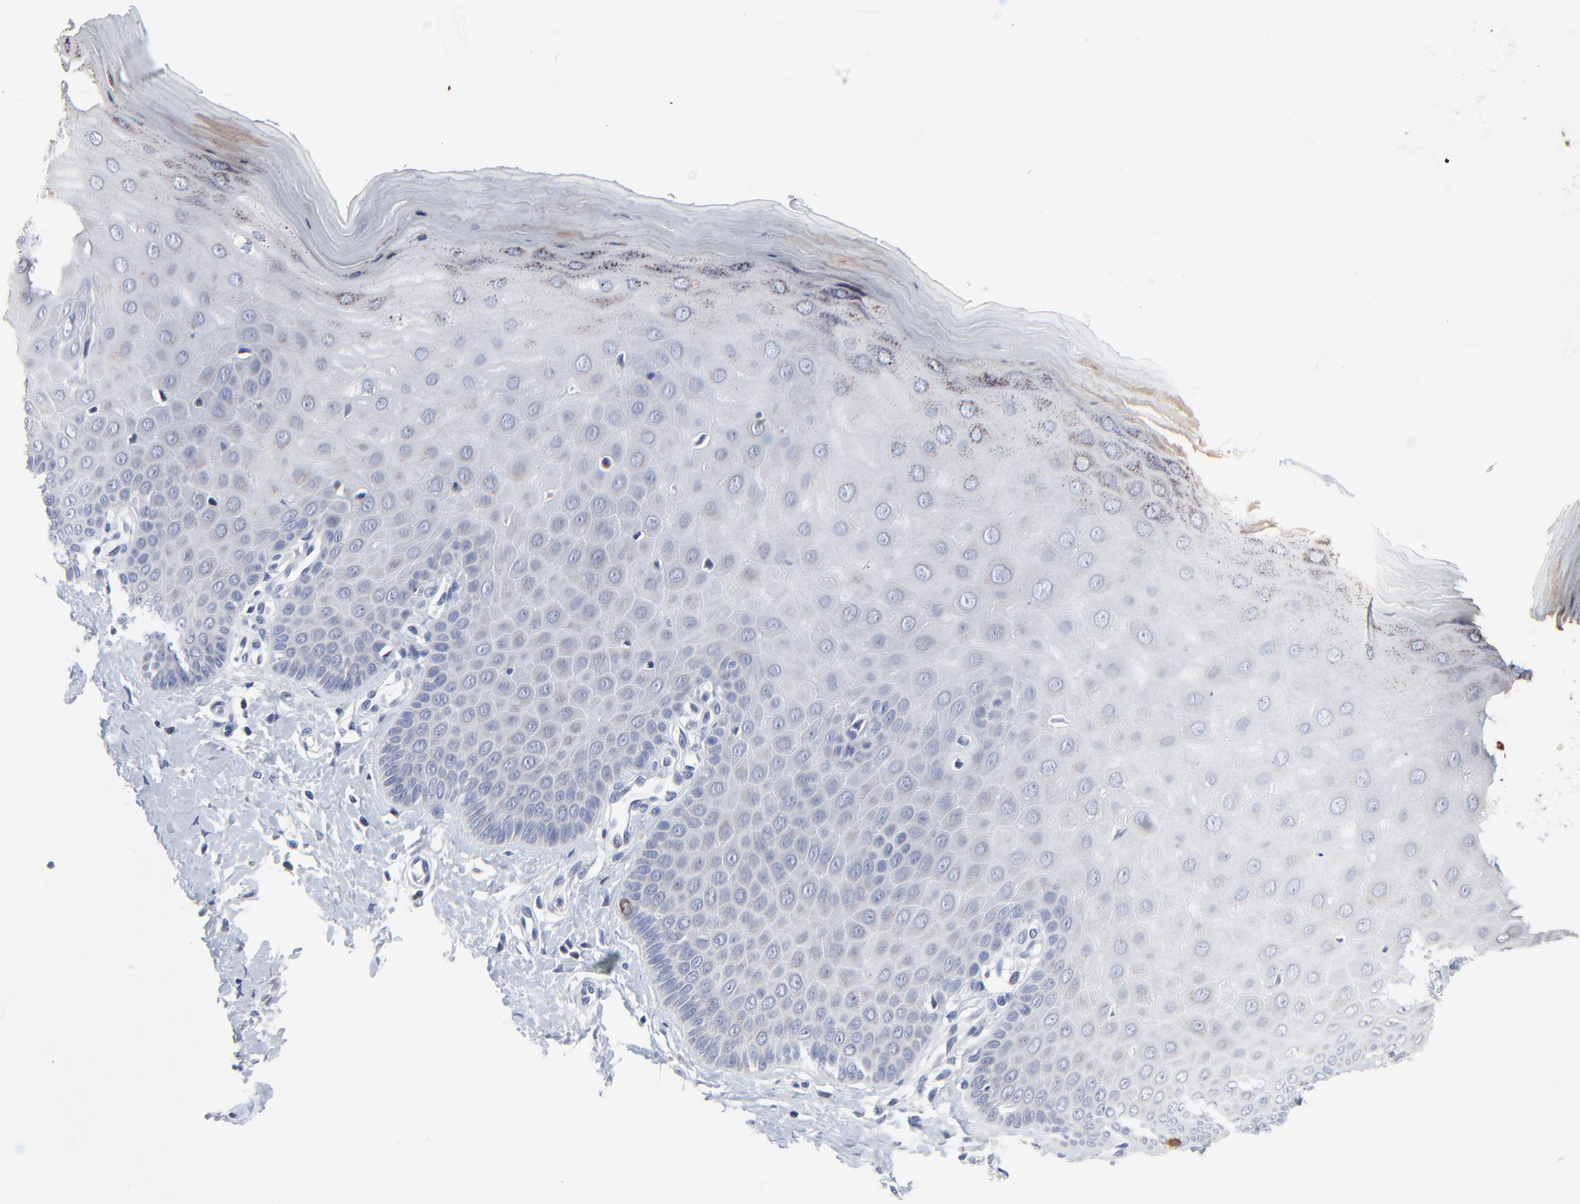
{"staining": {"intensity": "moderate", "quantity": ">75%", "location": "cytoplasmic/membranous"}, "tissue": "cervix", "cell_type": "Glandular cells", "image_type": "normal", "snomed": [{"axis": "morphology", "description": "Normal tissue, NOS"}, {"axis": "topography", "description": "Cervix"}], "caption": "Moderate cytoplasmic/membranous staining for a protein is present in about >75% of glandular cells of benign cervix using immunohistochemistry.", "gene": "LNX1", "patient": {"sex": "female", "age": 55}}